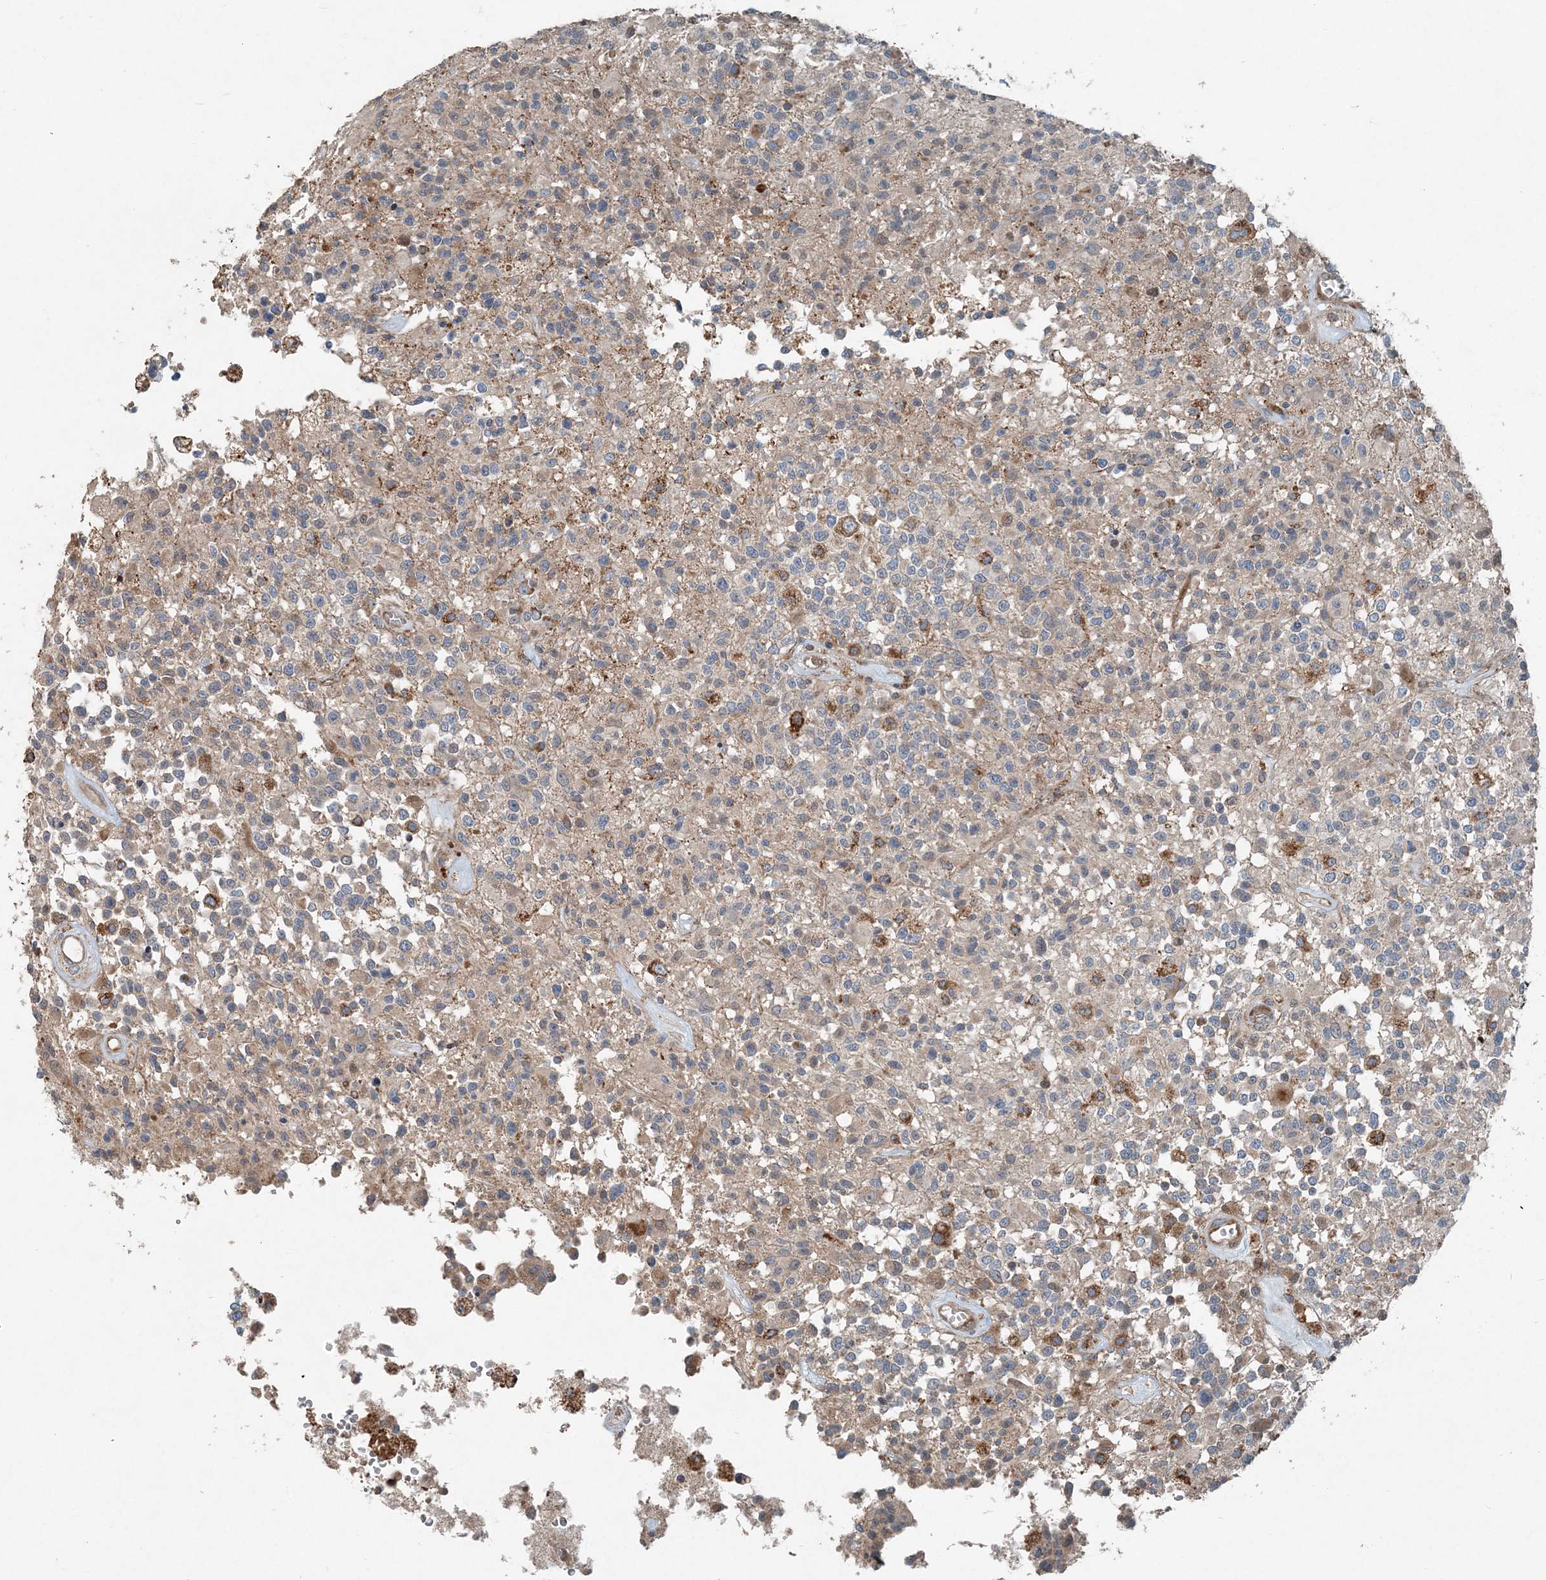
{"staining": {"intensity": "moderate", "quantity": "<25%", "location": "cytoplasmic/membranous"}, "tissue": "glioma", "cell_type": "Tumor cells", "image_type": "cancer", "snomed": [{"axis": "morphology", "description": "Glioma, malignant, High grade"}, {"axis": "morphology", "description": "Glioblastoma, NOS"}, {"axis": "topography", "description": "Brain"}], "caption": "Glioma tissue shows moderate cytoplasmic/membranous expression in approximately <25% of tumor cells, visualized by immunohistochemistry. (IHC, brightfield microscopy, high magnification).", "gene": "INTU", "patient": {"sex": "male", "age": 60}}